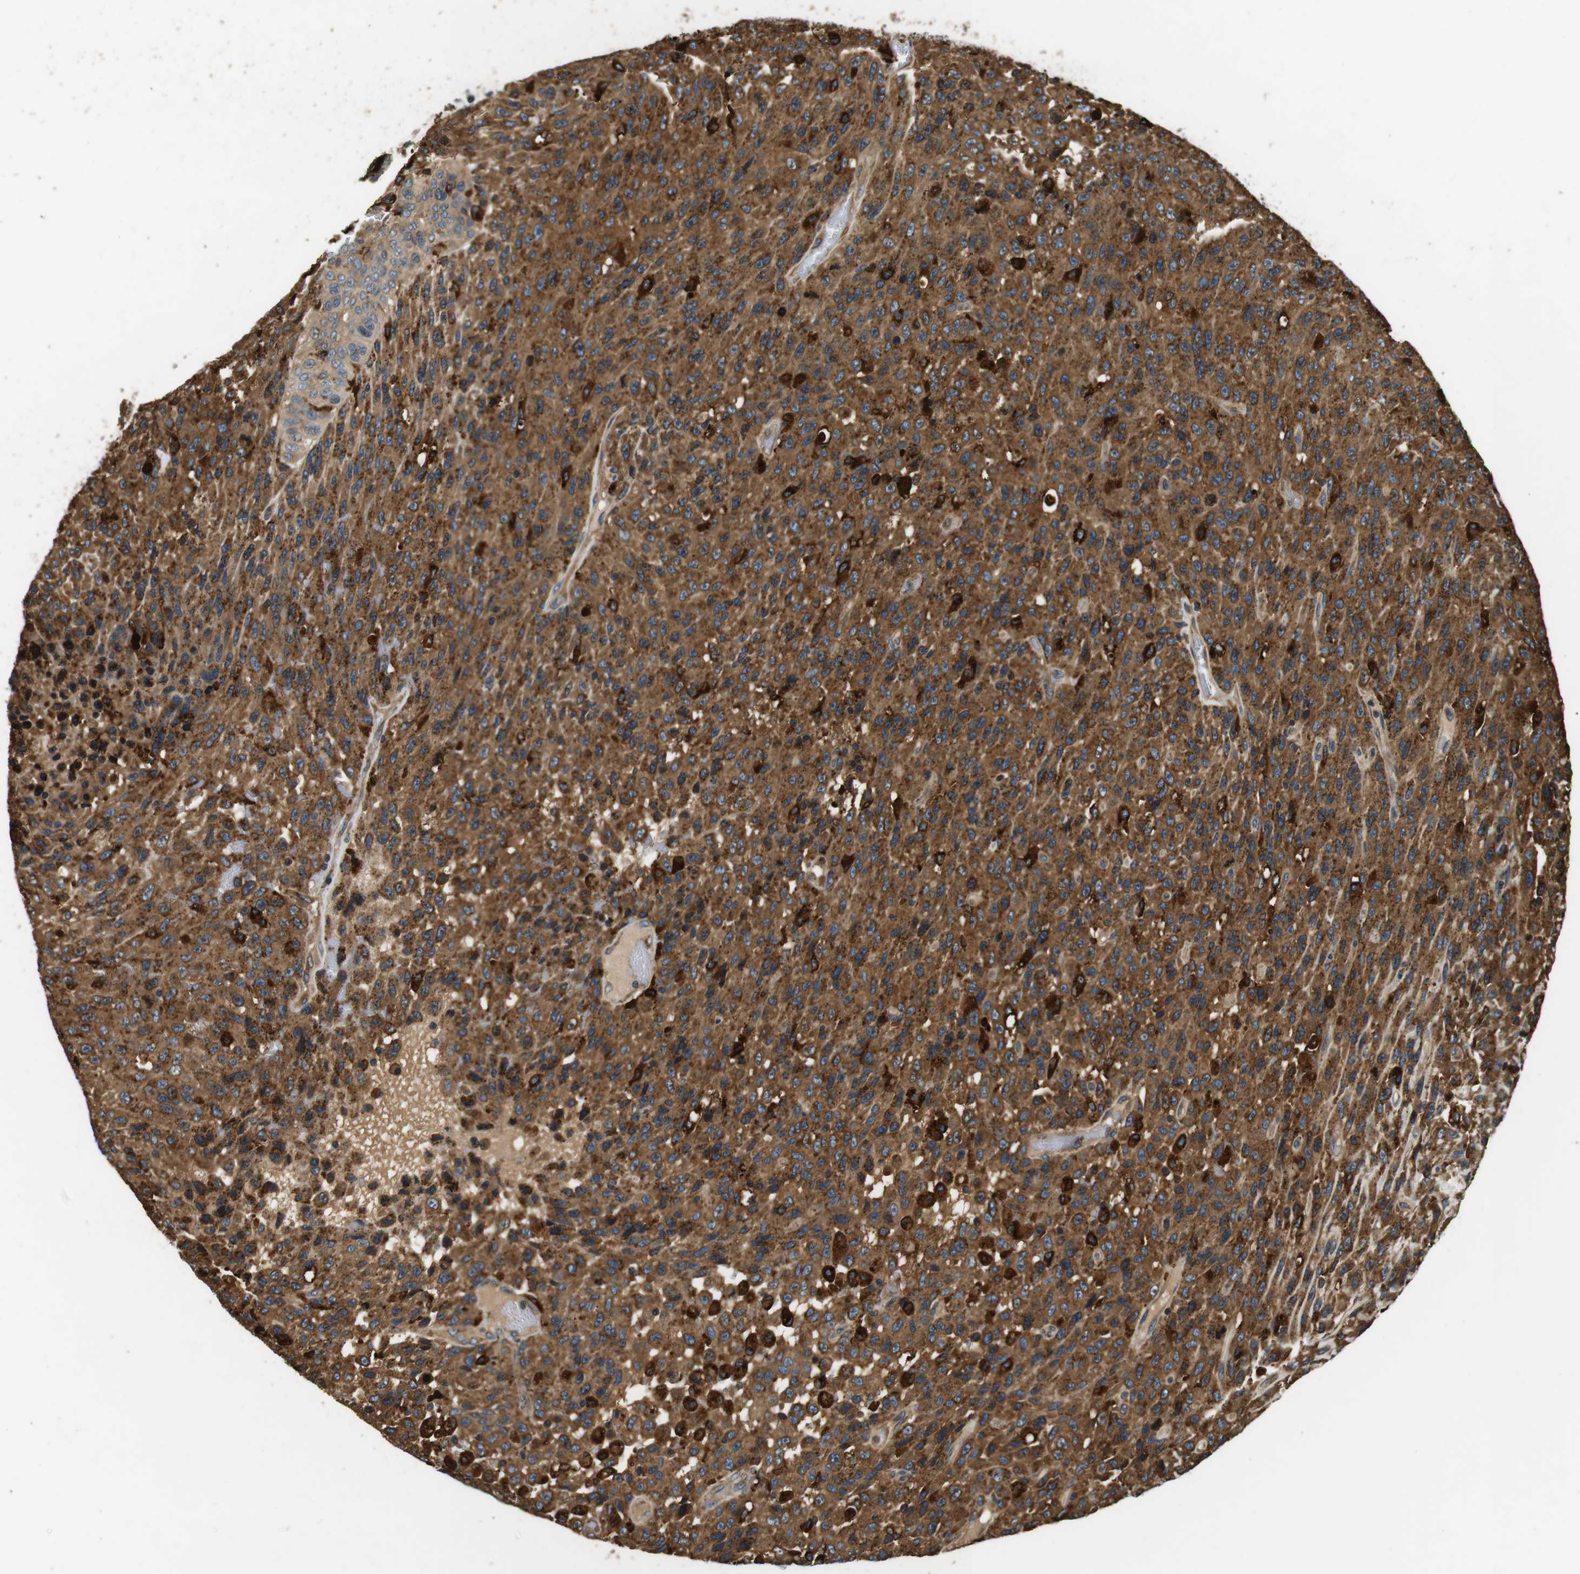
{"staining": {"intensity": "strong", "quantity": ">75%", "location": "cytoplasmic/membranous"}, "tissue": "urothelial cancer", "cell_type": "Tumor cells", "image_type": "cancer", "snomed": [{"axis": "morphology", "description": "Urothelial carcinoma, High grade"}, {"axis": "topography", "description": "Urinary bladder"}], "caption": "A brown stain labels strong cytoplasmic/membranous staining of a protein in human urothelial cancer tumor cells.", "gene": "TXNRD1", "patient": {"sex": "male", "age": 66}}